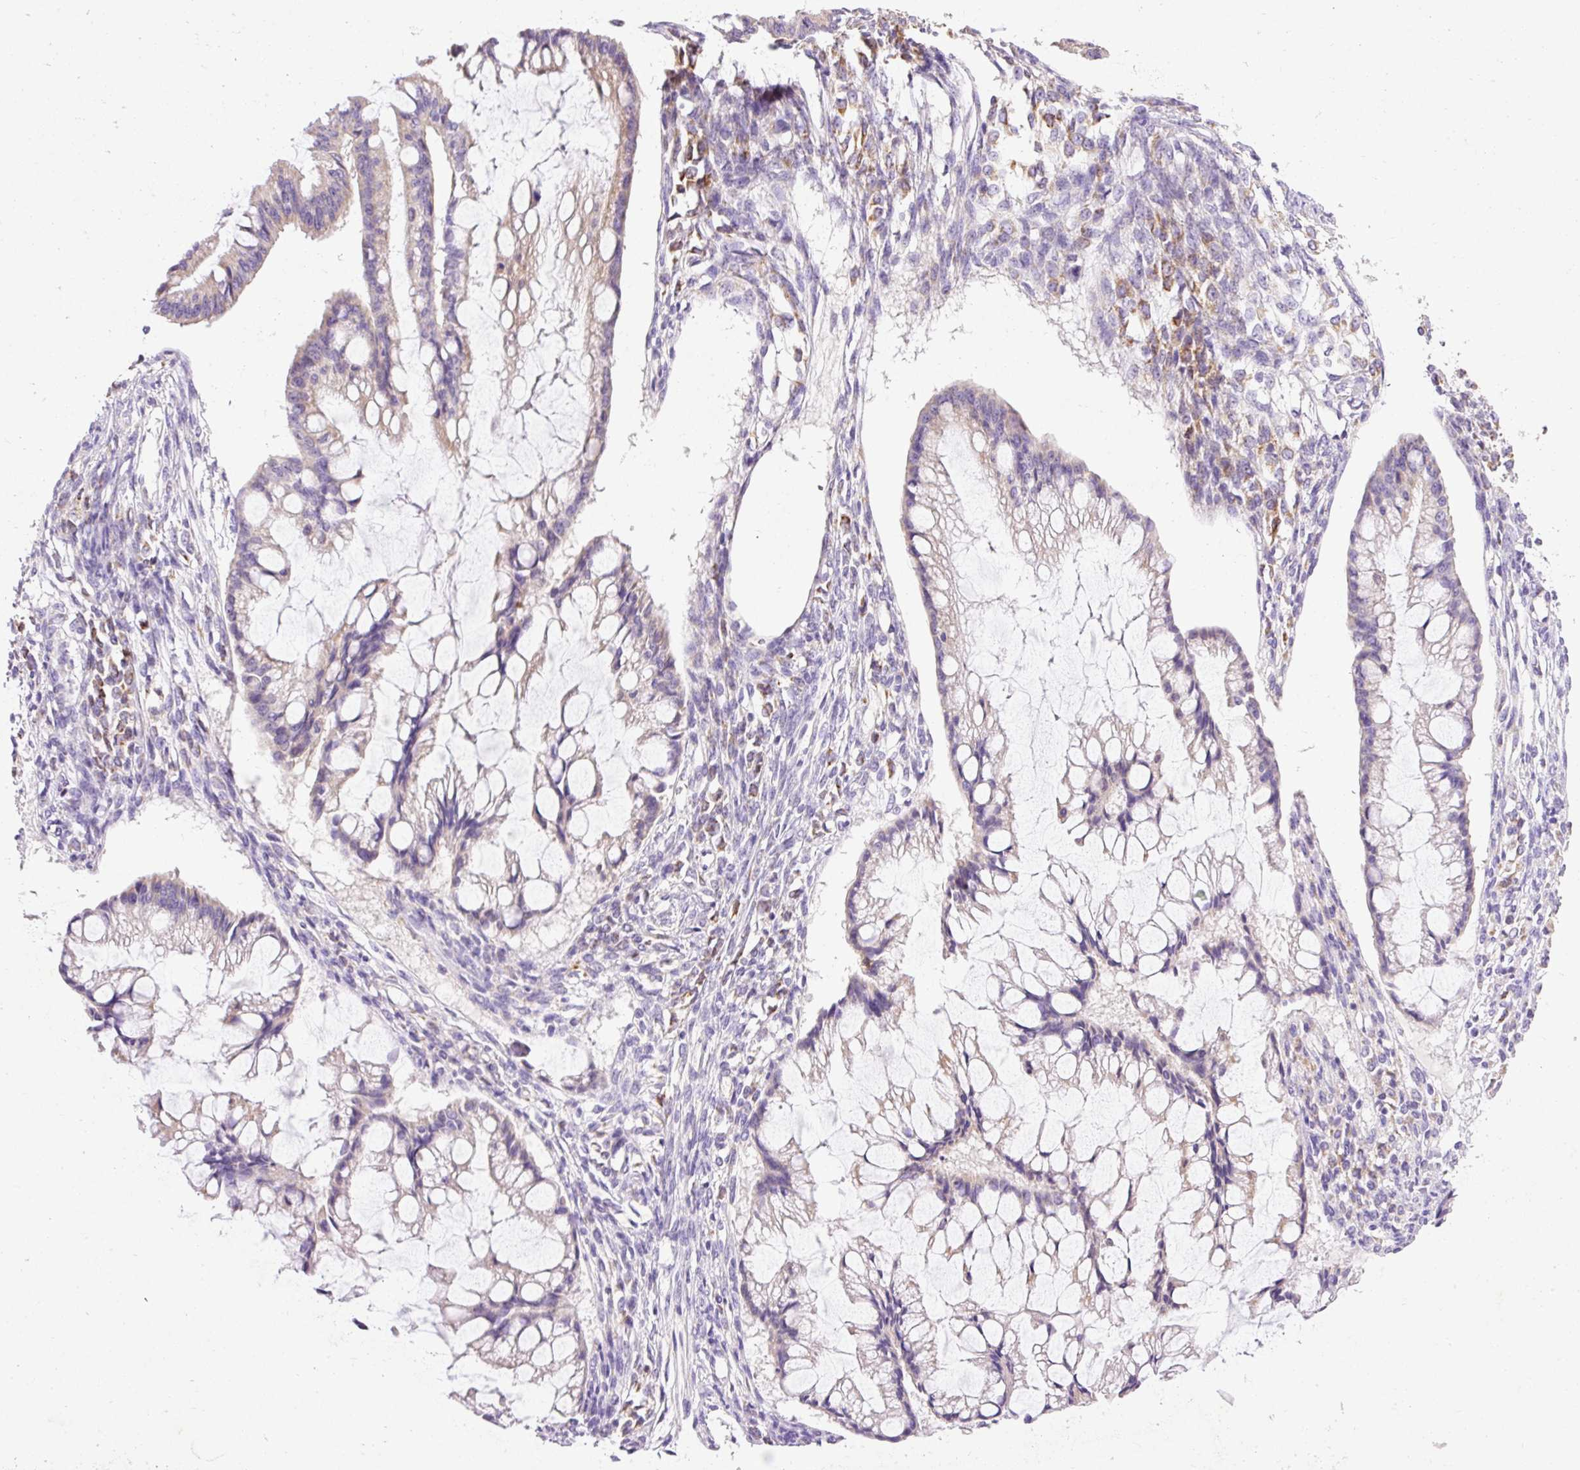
{"staining": {"intensity": "weak", "quantity": "<25%", "location": "cytoplasmic/membranous"}, "tissue": "ovarian cancer", "cell_type": "Tumor cells", "image_type": "cancer", "snomed": [{"axis": "morphology", "description": "Cystadenocarcinoma, mucinous, NOS"}, {"axis": "topography", "description": "Ovary"}], "caption": "Ovarian mucinous cystadenocarcinoma was stained to show a protein in brown. There is no significant staining in tumor cells.", "gene": "IMMT", "patient": {"sex": "female", "age": 73}}